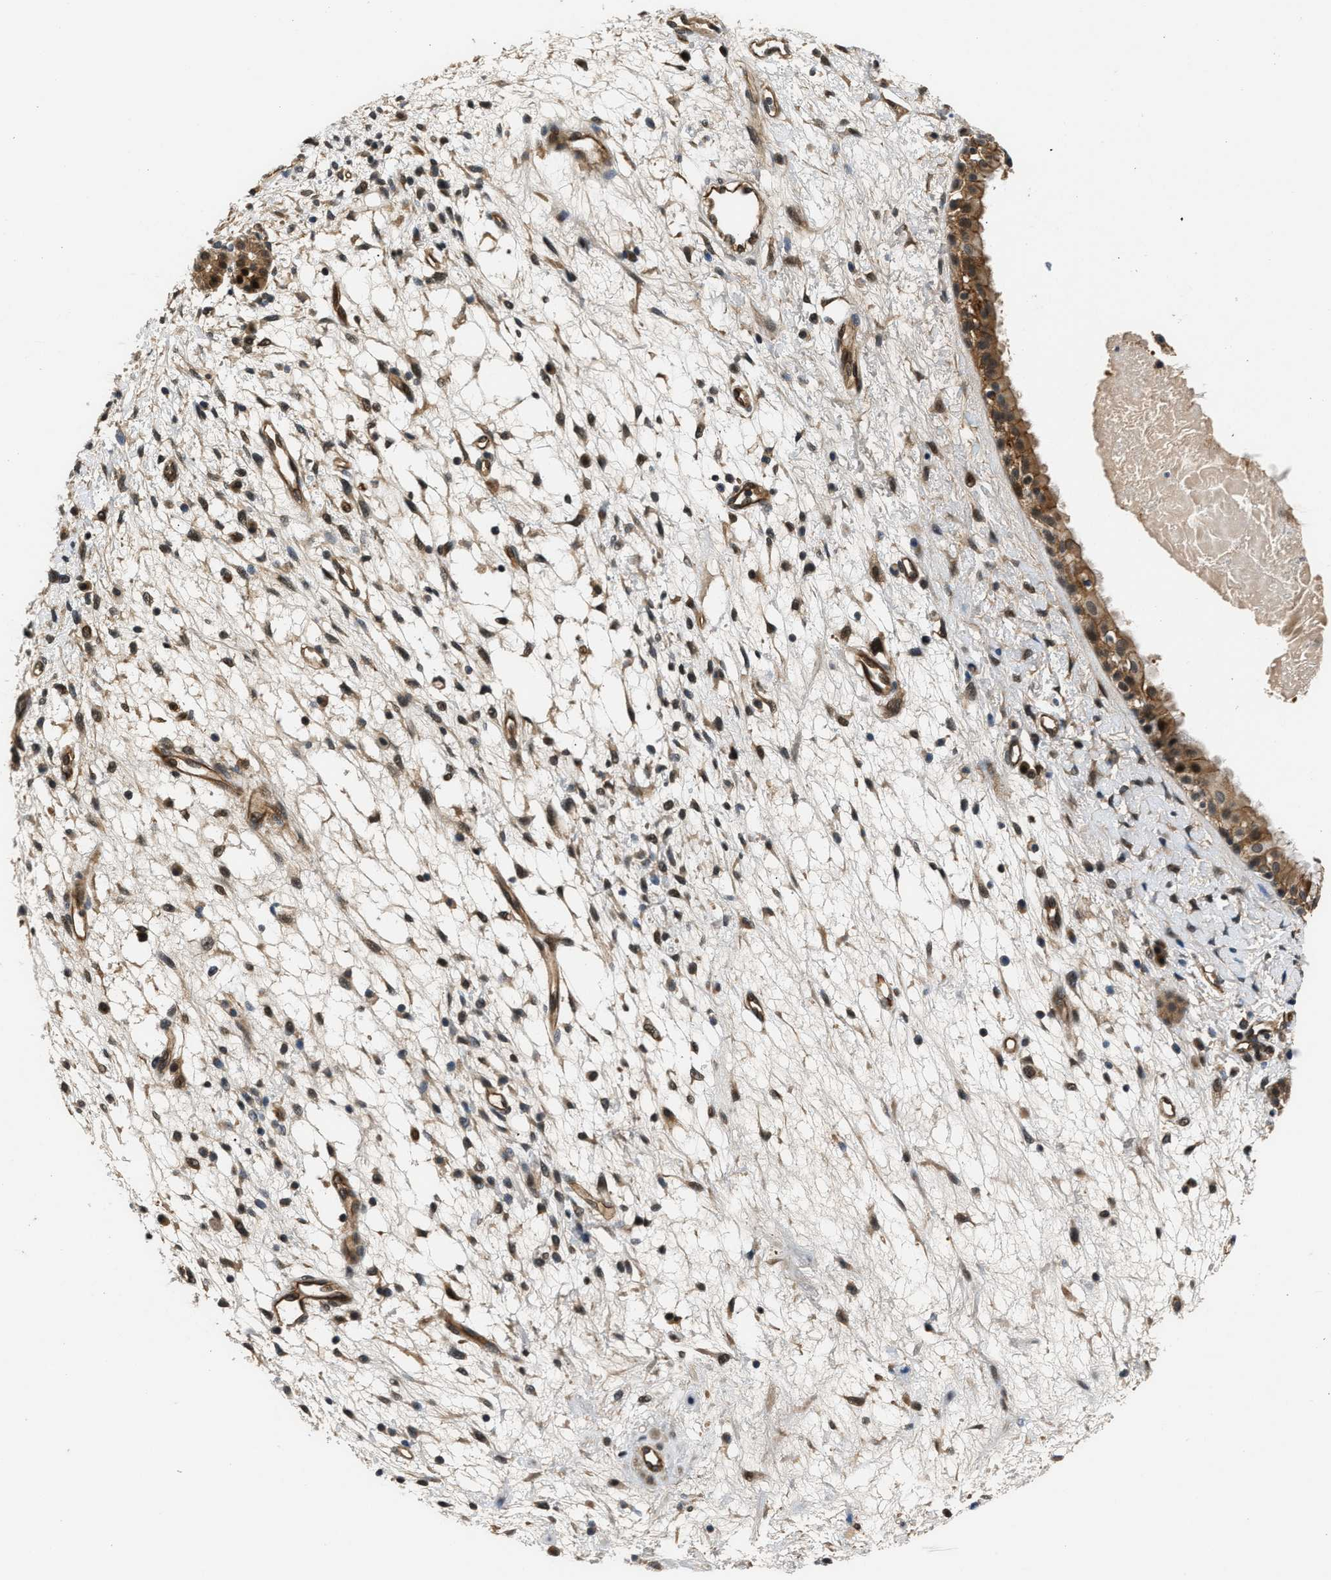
{"staining": {"intensity": "moderate", "quantity": ">75%", "location": "cytoplasmic/membranous"}, "tissue": "nasopharynx", "cell_type": "Respiratory epithelial cells", "image_type": "normal", "snomed": [{"axis": "morphology", "description": "Normal tissue, NOS"}, {"axis": "topography", "description": "Nasopharynx"}], "caption": "Immunohistochemical staining of normal human nasopharynx demonstrates moderate cytoplasmic/membranous protein positivity in approximately >75% of respiratory epithelial cells. The staining is performed using DAB (3,3'-diaminobenzidine) brown chromogen to label protein expression. The nuclei are counter-stained blue using hematoxylin.", "gene": "COPS2", "patient": {"sex": "male", "age": 22}}